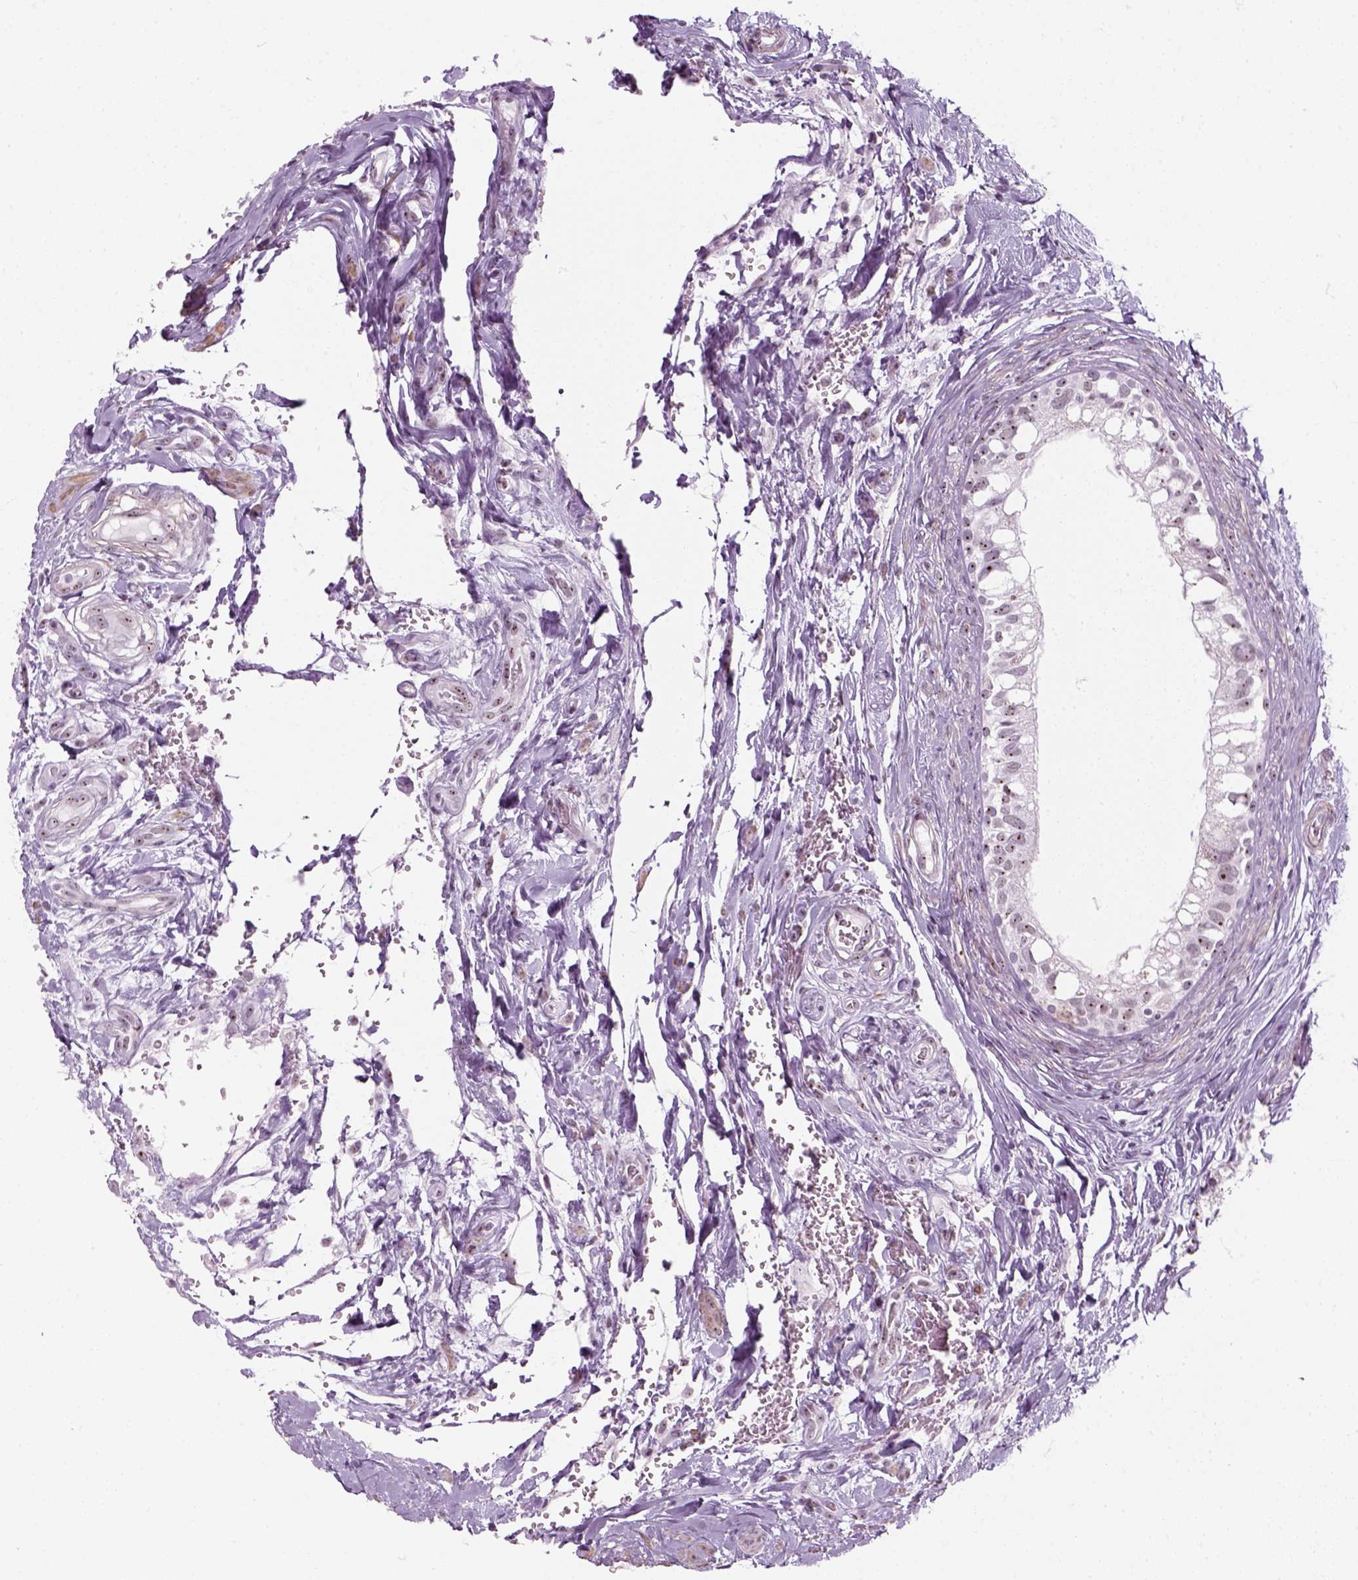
{"staining": {"intensity": "moderate", "quantity": ">75%", "location": "nuclear"}, "tissue": "epididymis", "cell_type": "Glandular cells", "image_type": "normal", "snomed": [{"axis": "morphology", "description": "Normal tissue, NOS"}, {"axis": "topography", "description": "Epididymis"}], "caption": "DAB (3,3'-diaminobenzidine) immunohistochemical staining of benign human epididymis reveals moderate nuclear protein positivity in approximately >75% of glandular cells. (DAB (3,3'-diaminobenzidine) IHC with brightfield microscopy, high magnification).", "gene": "ZNF865", "patient": {"sex": "male", "age": 59}}